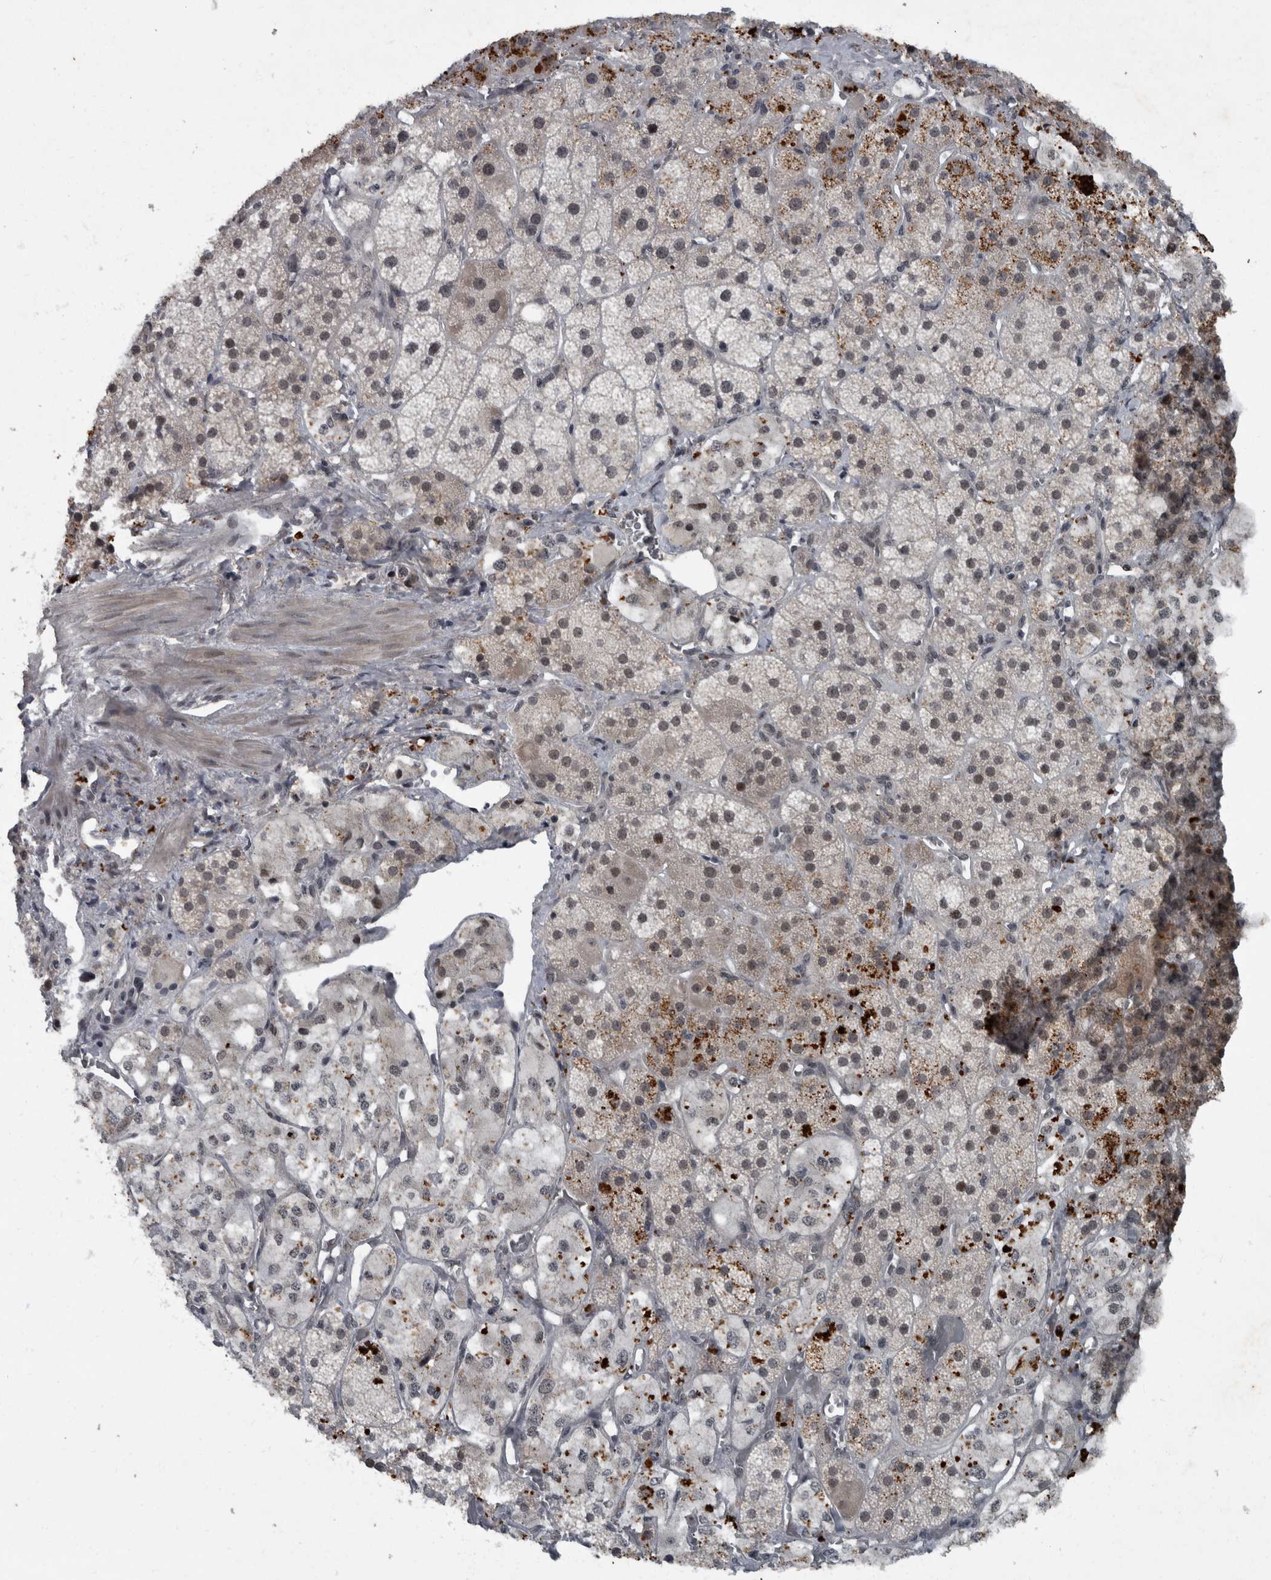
{"staining": {"intensity": "moderate", "quantity": "25%-75%", "location": "nuclear"}, "tissue": "adrenal gland", "cell_type": "Glandular cells", "image_type": "normal", "snomed": [{"axis": "morphology", "description": "Normal tissue, NOS"}, {"axis": "topography", "description": "Adrenal gland"}], "caption": "Protein positivity by immunohistochemistry shows moderate nuclear expression in about 25%-75% of glandular cells in benign adrenal gland. The staining was performed using DAB, with brown indicating positive protein expression. Nuclei are stained blue with hematoxylin.", "gene": "WDR33", "patient": {"sex": "male", "age": 57}}